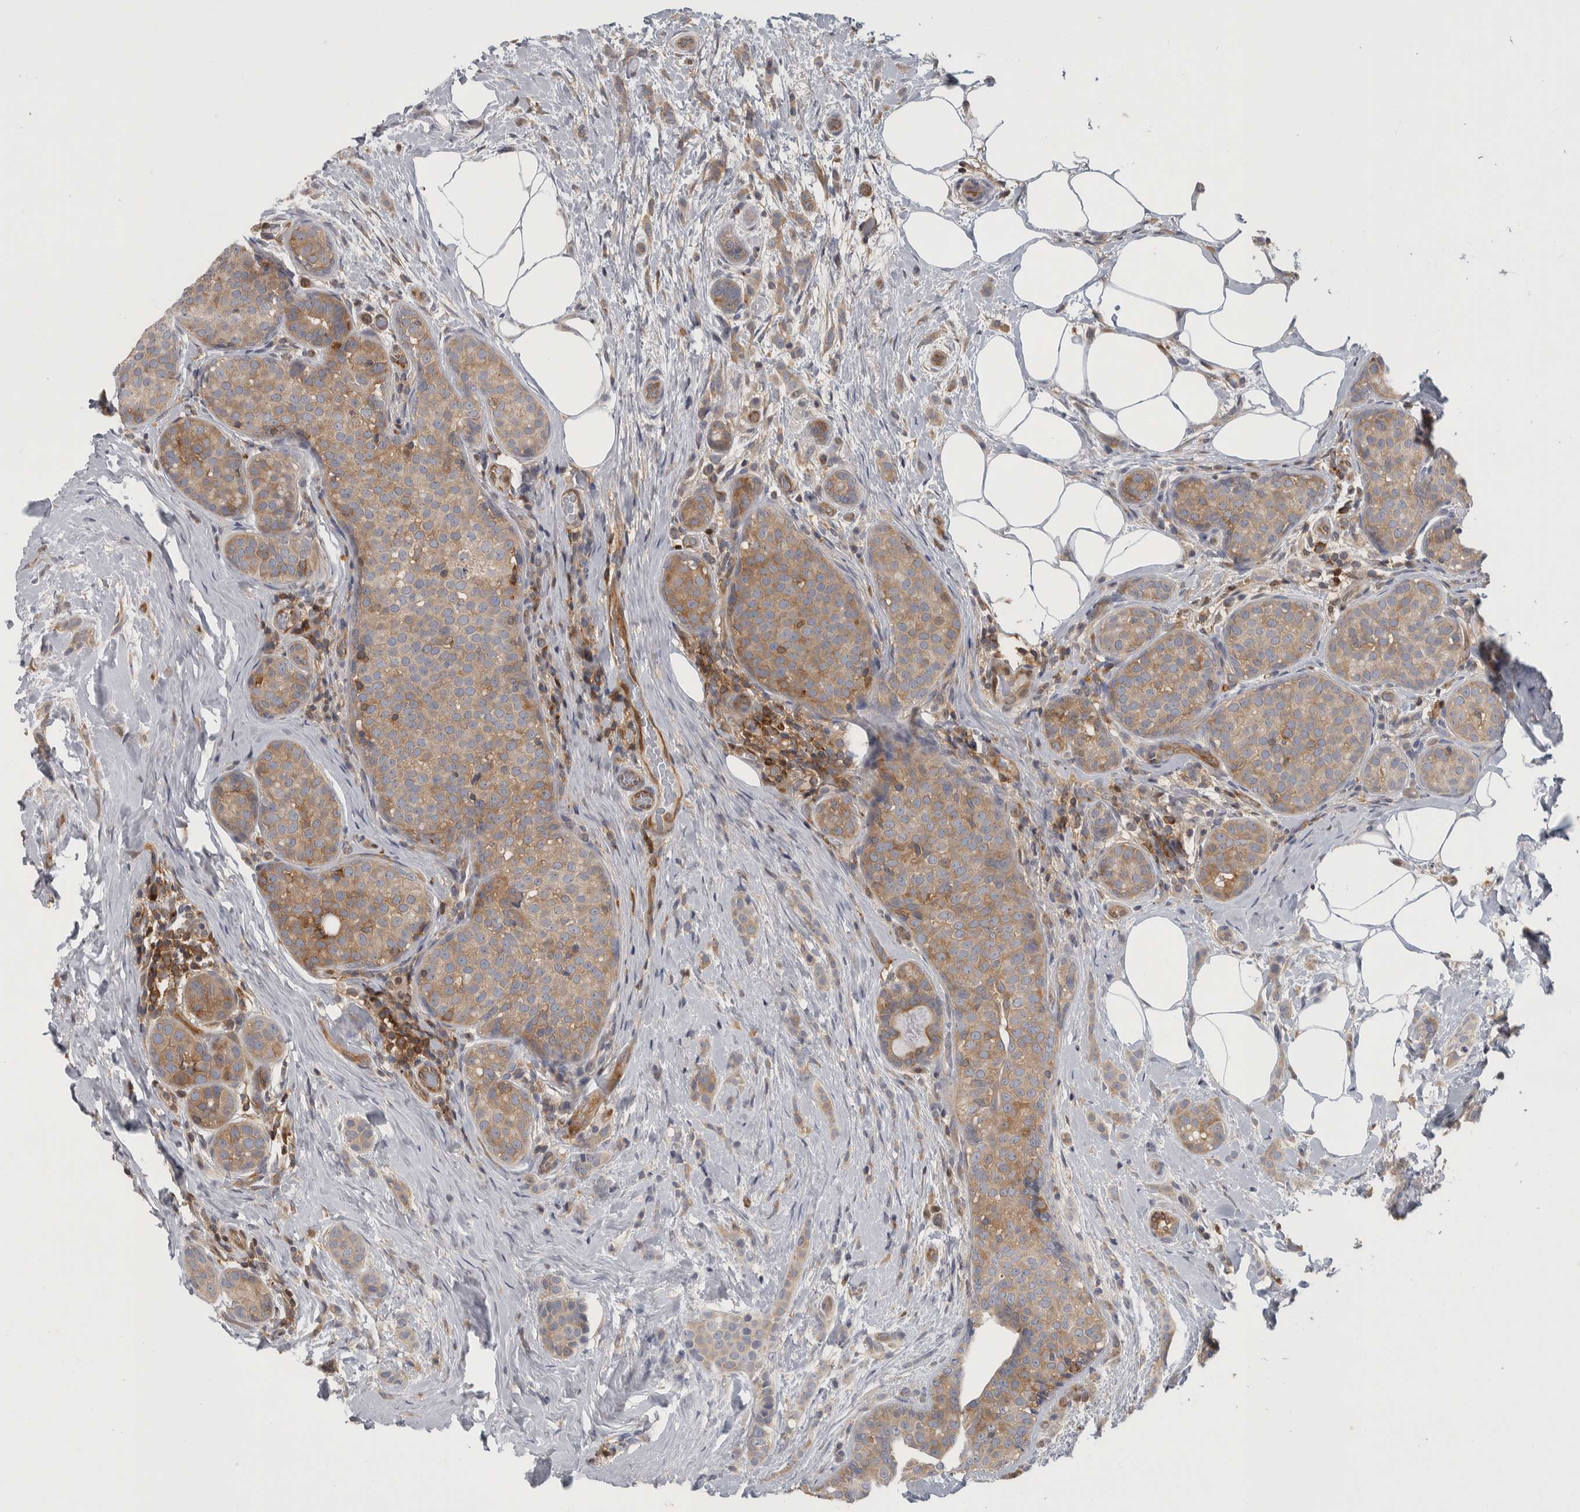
{"staining": {"intensity": "moderate", "quantity": ">75%", "location": "cytoplasmic/membranous"}, "tissue": "breast cancer", "cell_type": "Tumor cells", "image_type": "cancer", "snomed": [{"axis": "morphology", "description": "Lobular carcinoma, in situ"}, {"axis": "morphology", "description": "Lobular carcinoma"}, {"axis": "topography", "description": "Breast"}], "caption": "Protein analysis of breast cancer (lobular carcinoma in situ) tissue shows moderate cytoplasmic/membranous expression in about >75% of tumor cells.", "gene": "NFKB2", "patient": {"sex": "female", "age": 41}}